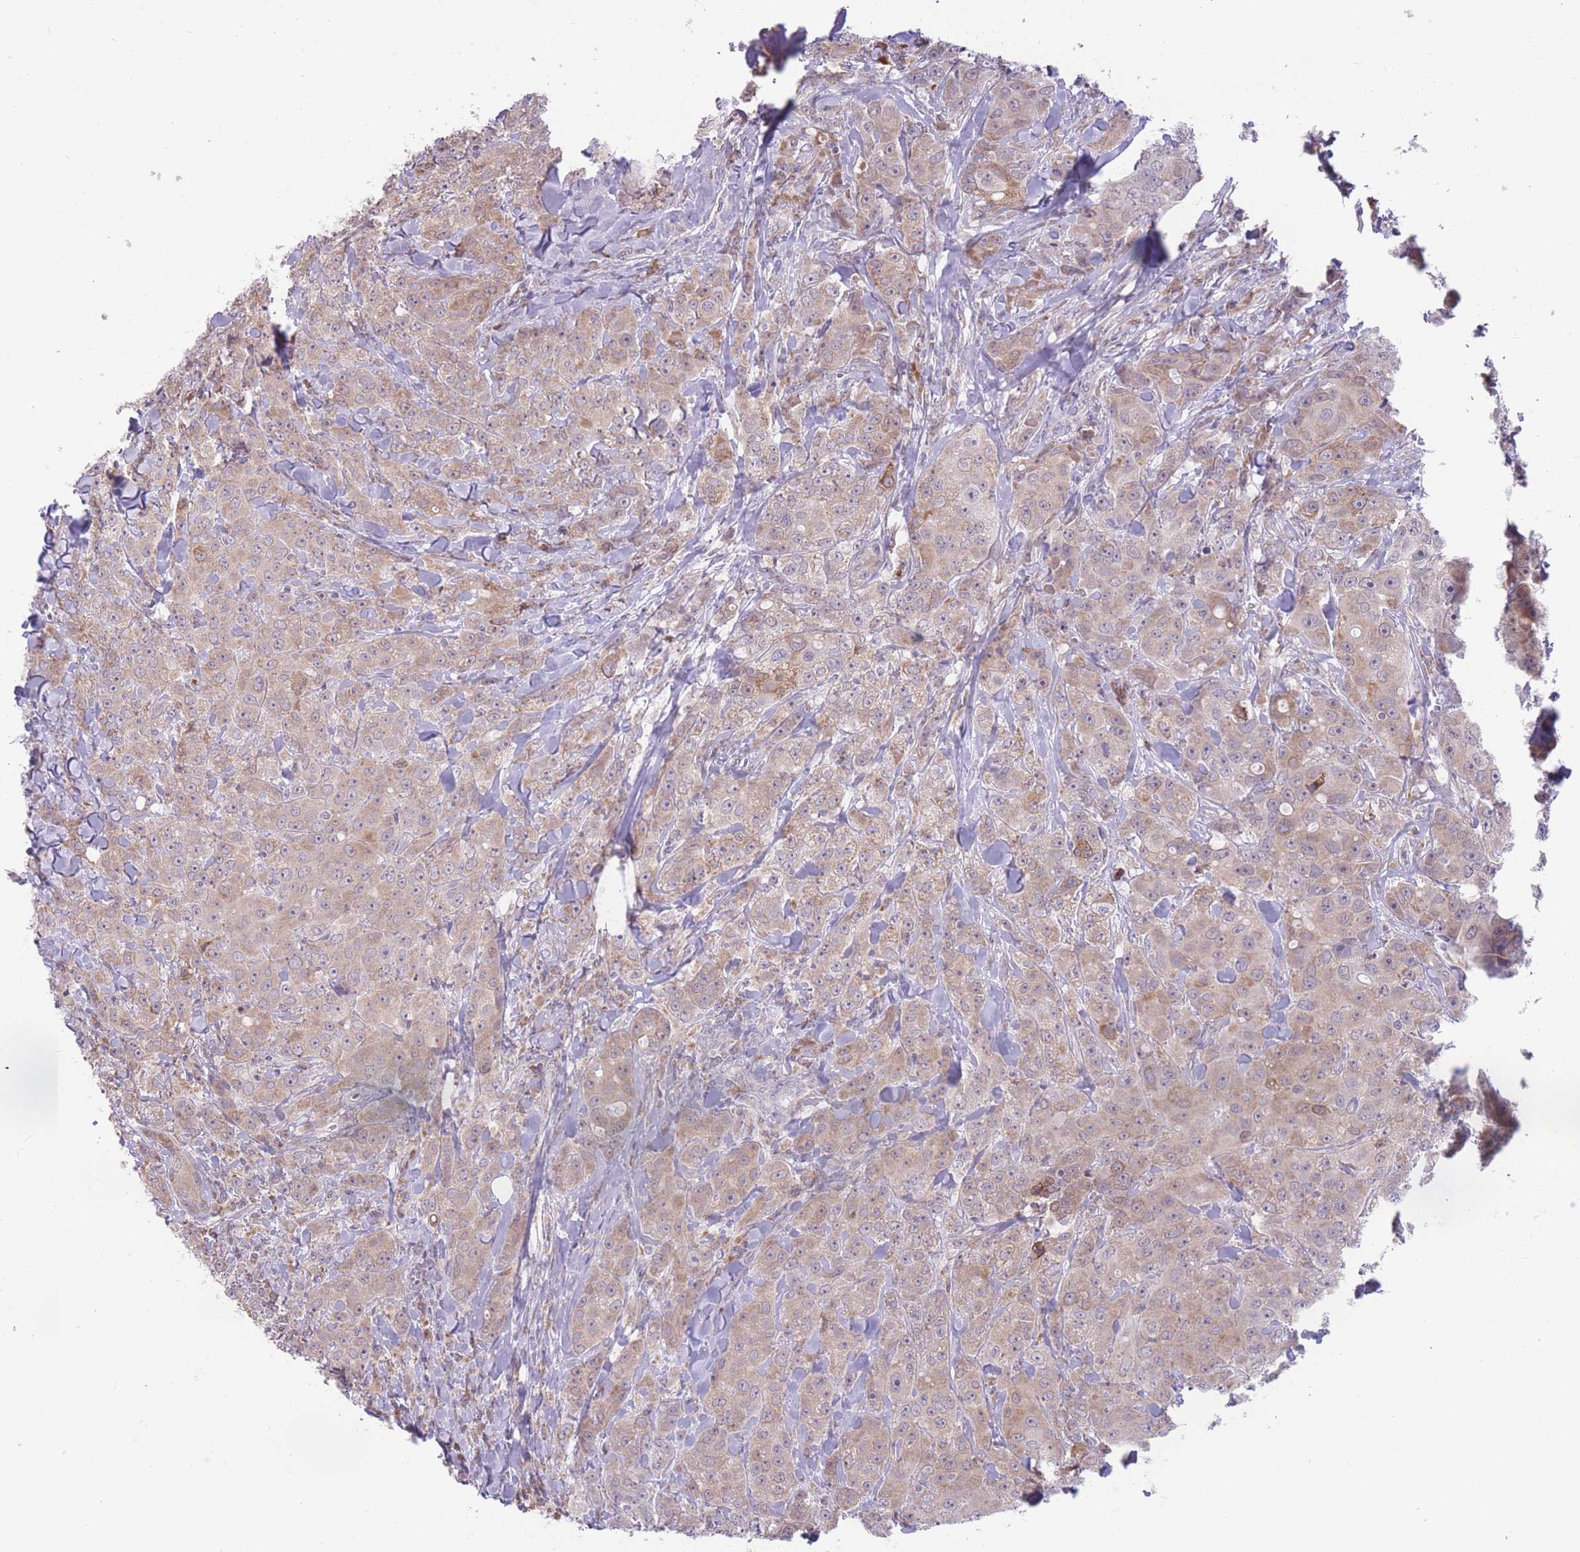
{"staining": {"intensity": "moderate", "quantity": "<25%", "location": "cytoplasmic/membranous"}, "tissue": "breast cancer", "cell_type": "Tumor cells", "image_type": "cancer", "snomed": [{"axis": "morphology", "description": "Duct carcinoma"}, {"axis": "topography", "description": "Breast"}], "caption": "The image shows a brown stain indicating the presence of a protein in the cytoplasmic/membranous of tumor cells in breast intraductal carcinoma. (IHC, brightfield microscopy, high magnification).", "gene": "TRAPPC5", "patient": {"sex": "female", "age": 43}}